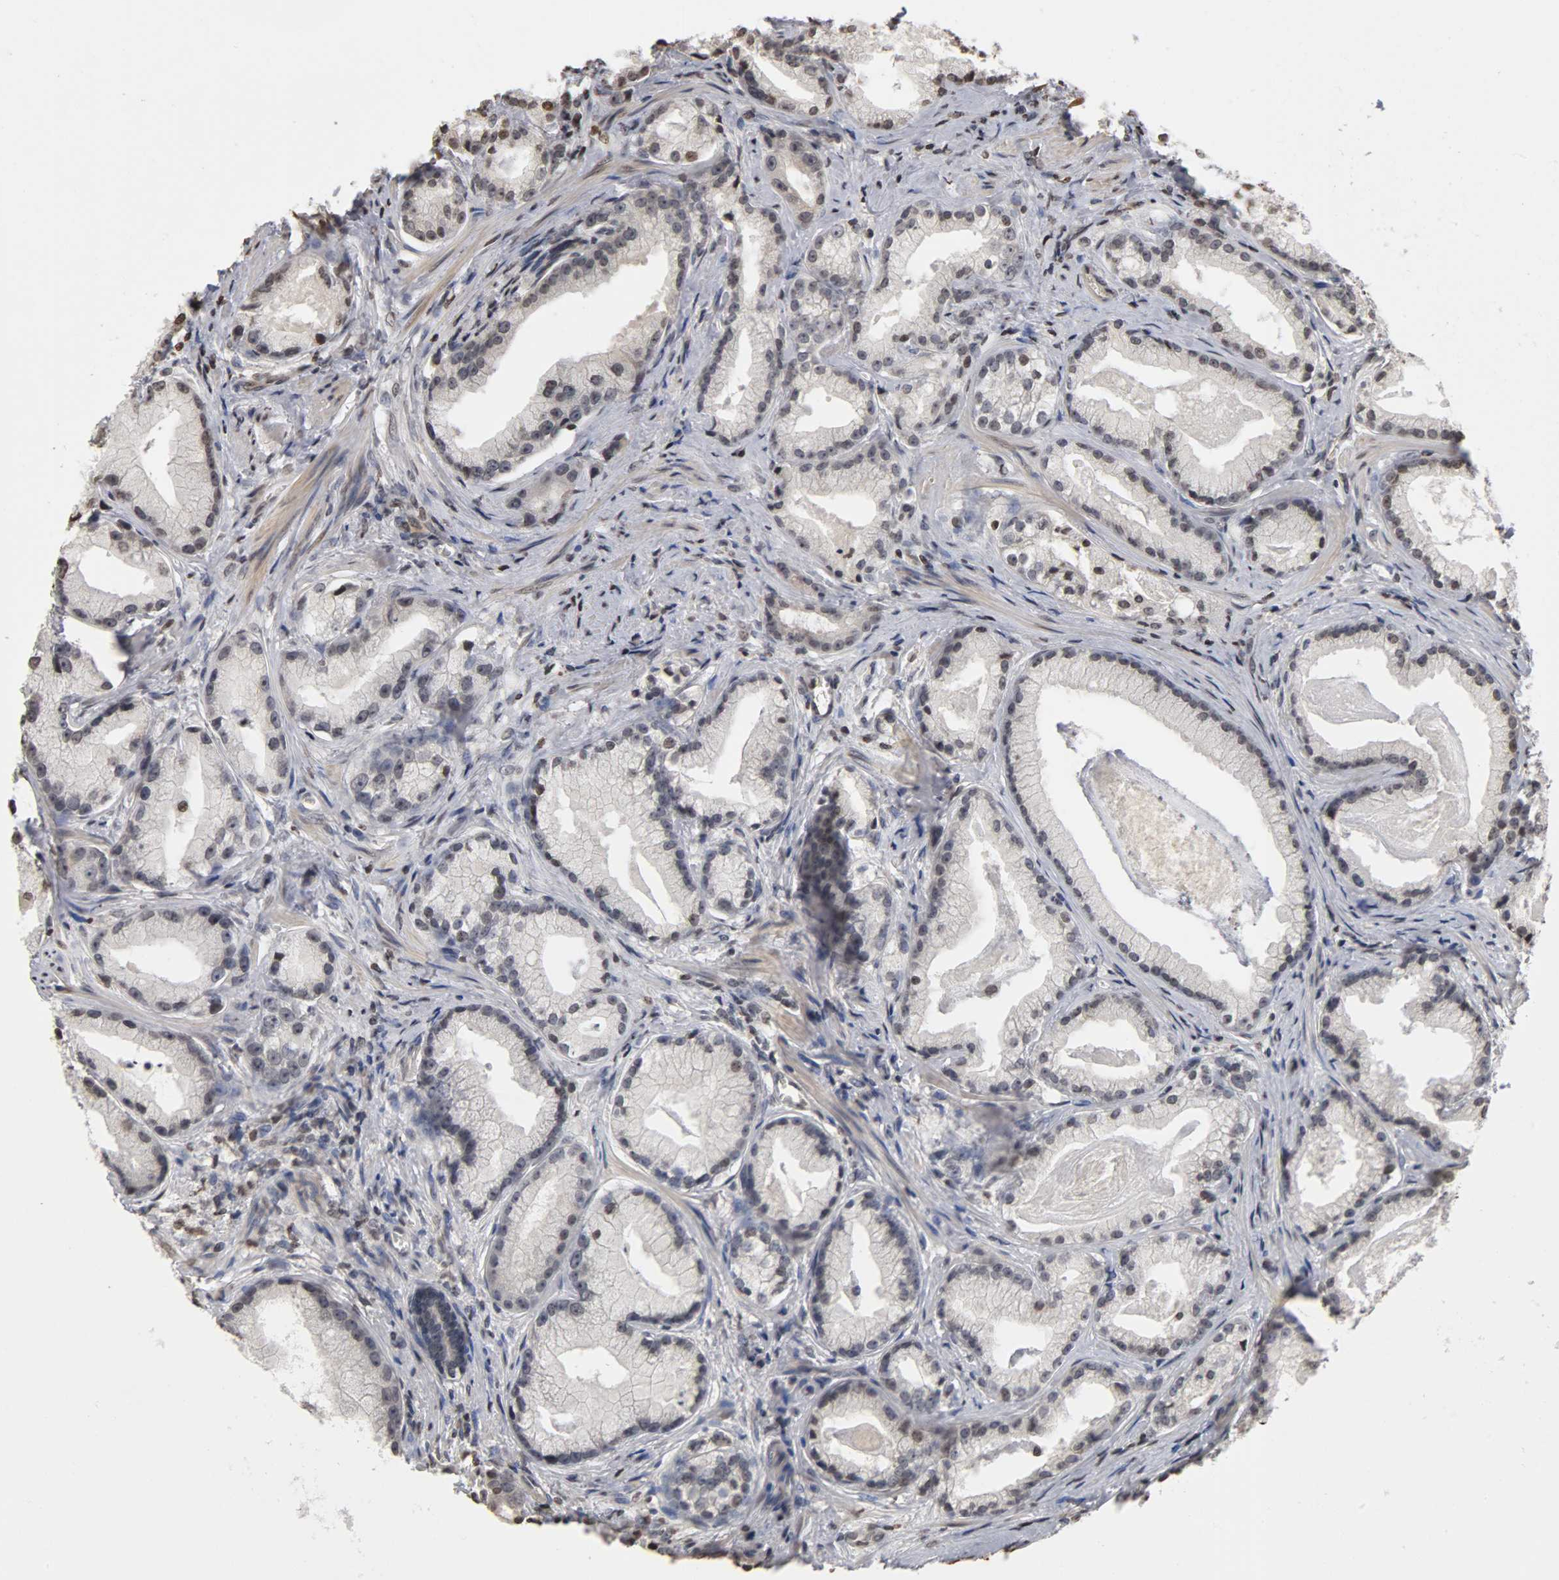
{"staining": {"intensity": "weak", "quantity": "<25%", "location": "nuclear"}, "tissue": "prostate cancer", "cell_type": "Tumor cells", "image_type": "cancer", "snomed": [{"axis": "morphology", "description": "Adenocarcinoma, Low grade"}, {"axis": "topography", "description": "Prostate"}], "caption": "This is a image of IHC staining of prostate low-grade adenocarcinoma, which shows no positivity in tumor cells.", "gene": "ERCC2", "patient": {"sex": "male", "age": 59}}